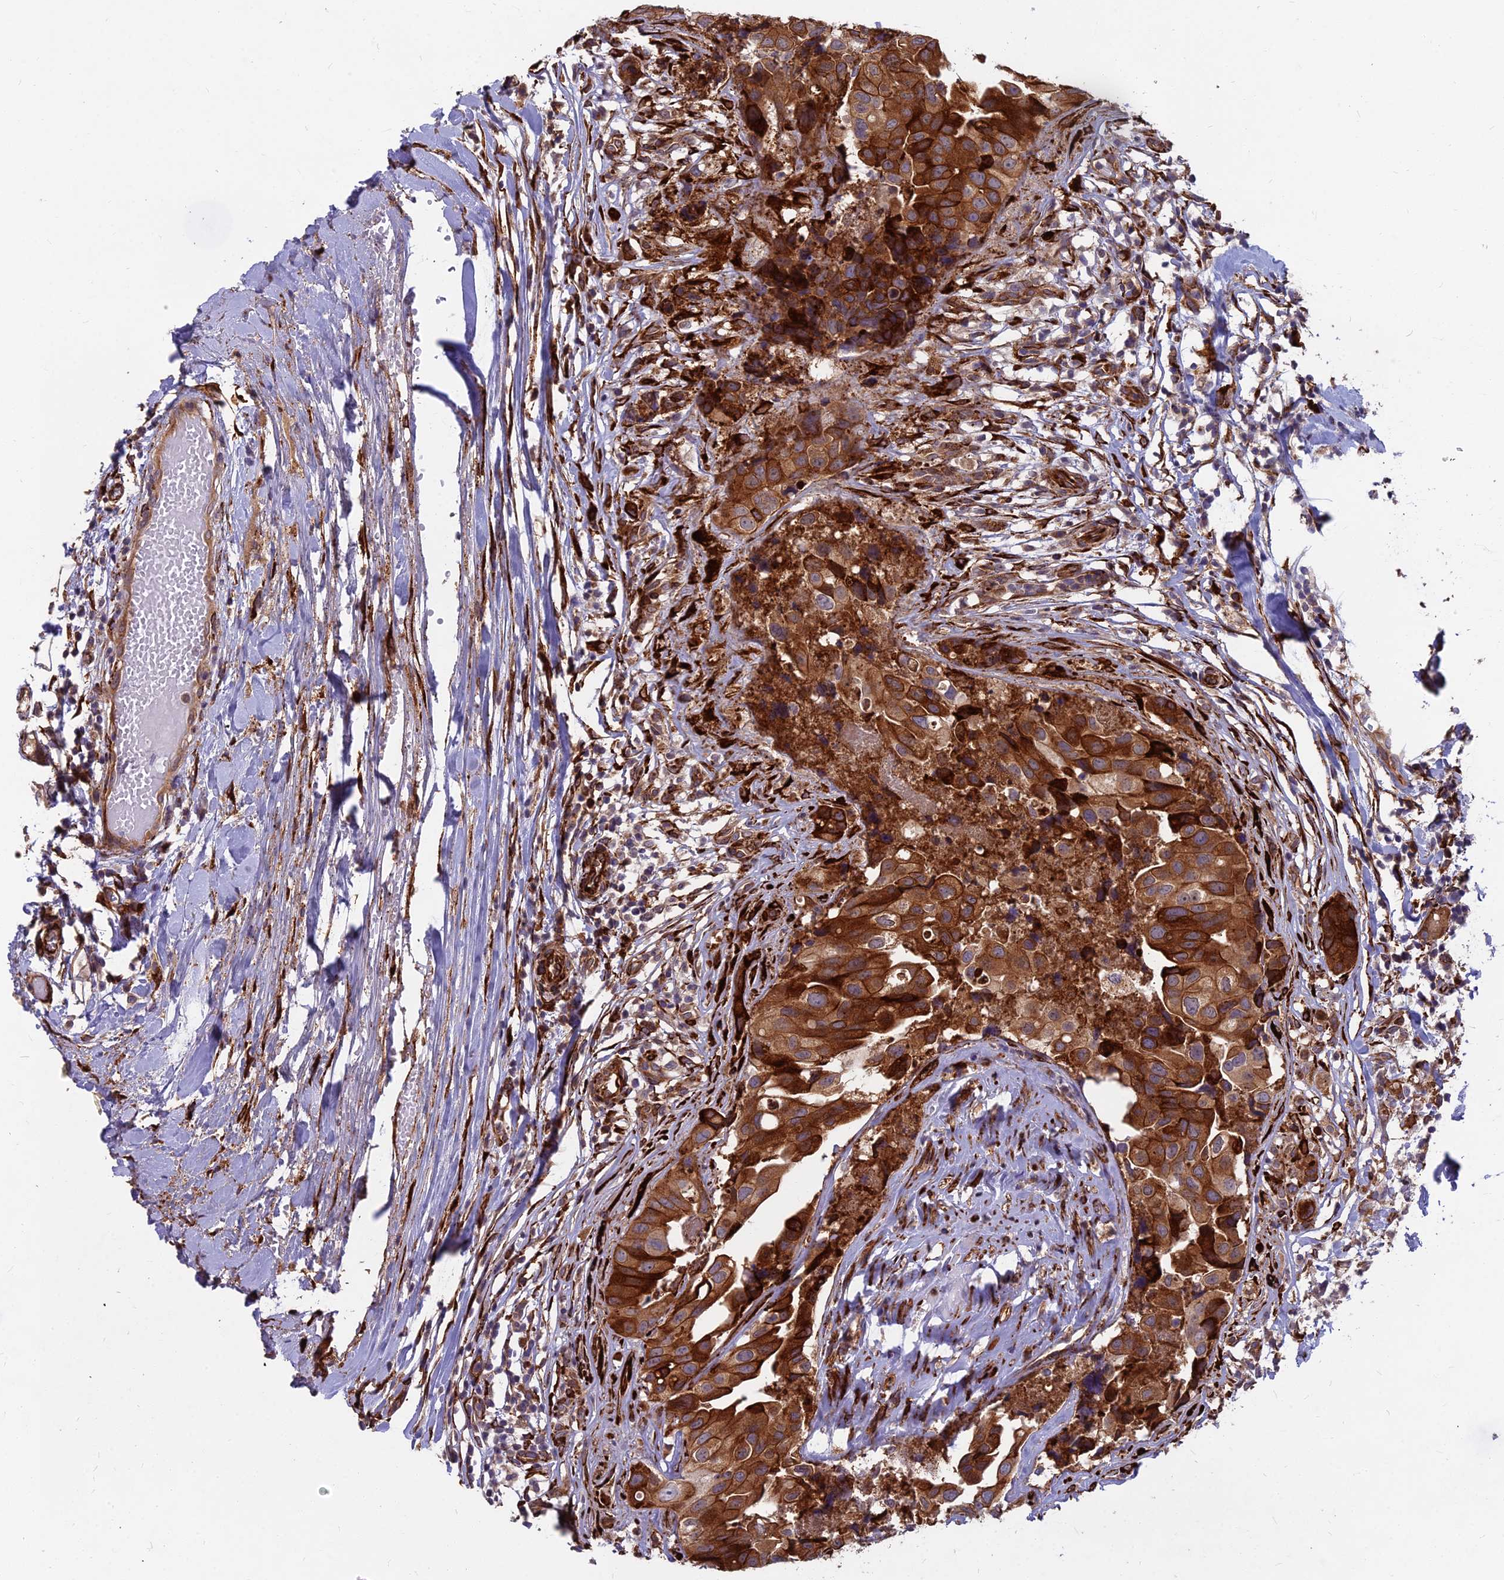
{"staining": {"intensity": "strong", "quantity": ">75%", "location": "cytoplasmic/membranous"}, "tissue": "head and neck cancer", "cell_type": "Tumor cells", "image_type": "cancer", "snomed": [{"axis": "morphology", "description": "Adenocarcinoma, NOS"}, {"axis": "morphology", "description": "Adenocarcinoma, metastatic, NOS"}, {"axis": "topography", "description": "Head-Neck"}], "caption": "A high-resolution histopathology image shows IHC staining of head and neck adenocarcinoma, which demonstrates strong cytoplasmic/membranous staining in about >75% of tumor cells.", "gene": "NDUFAF7", "patient": {"sex": "male", "age": 75}}